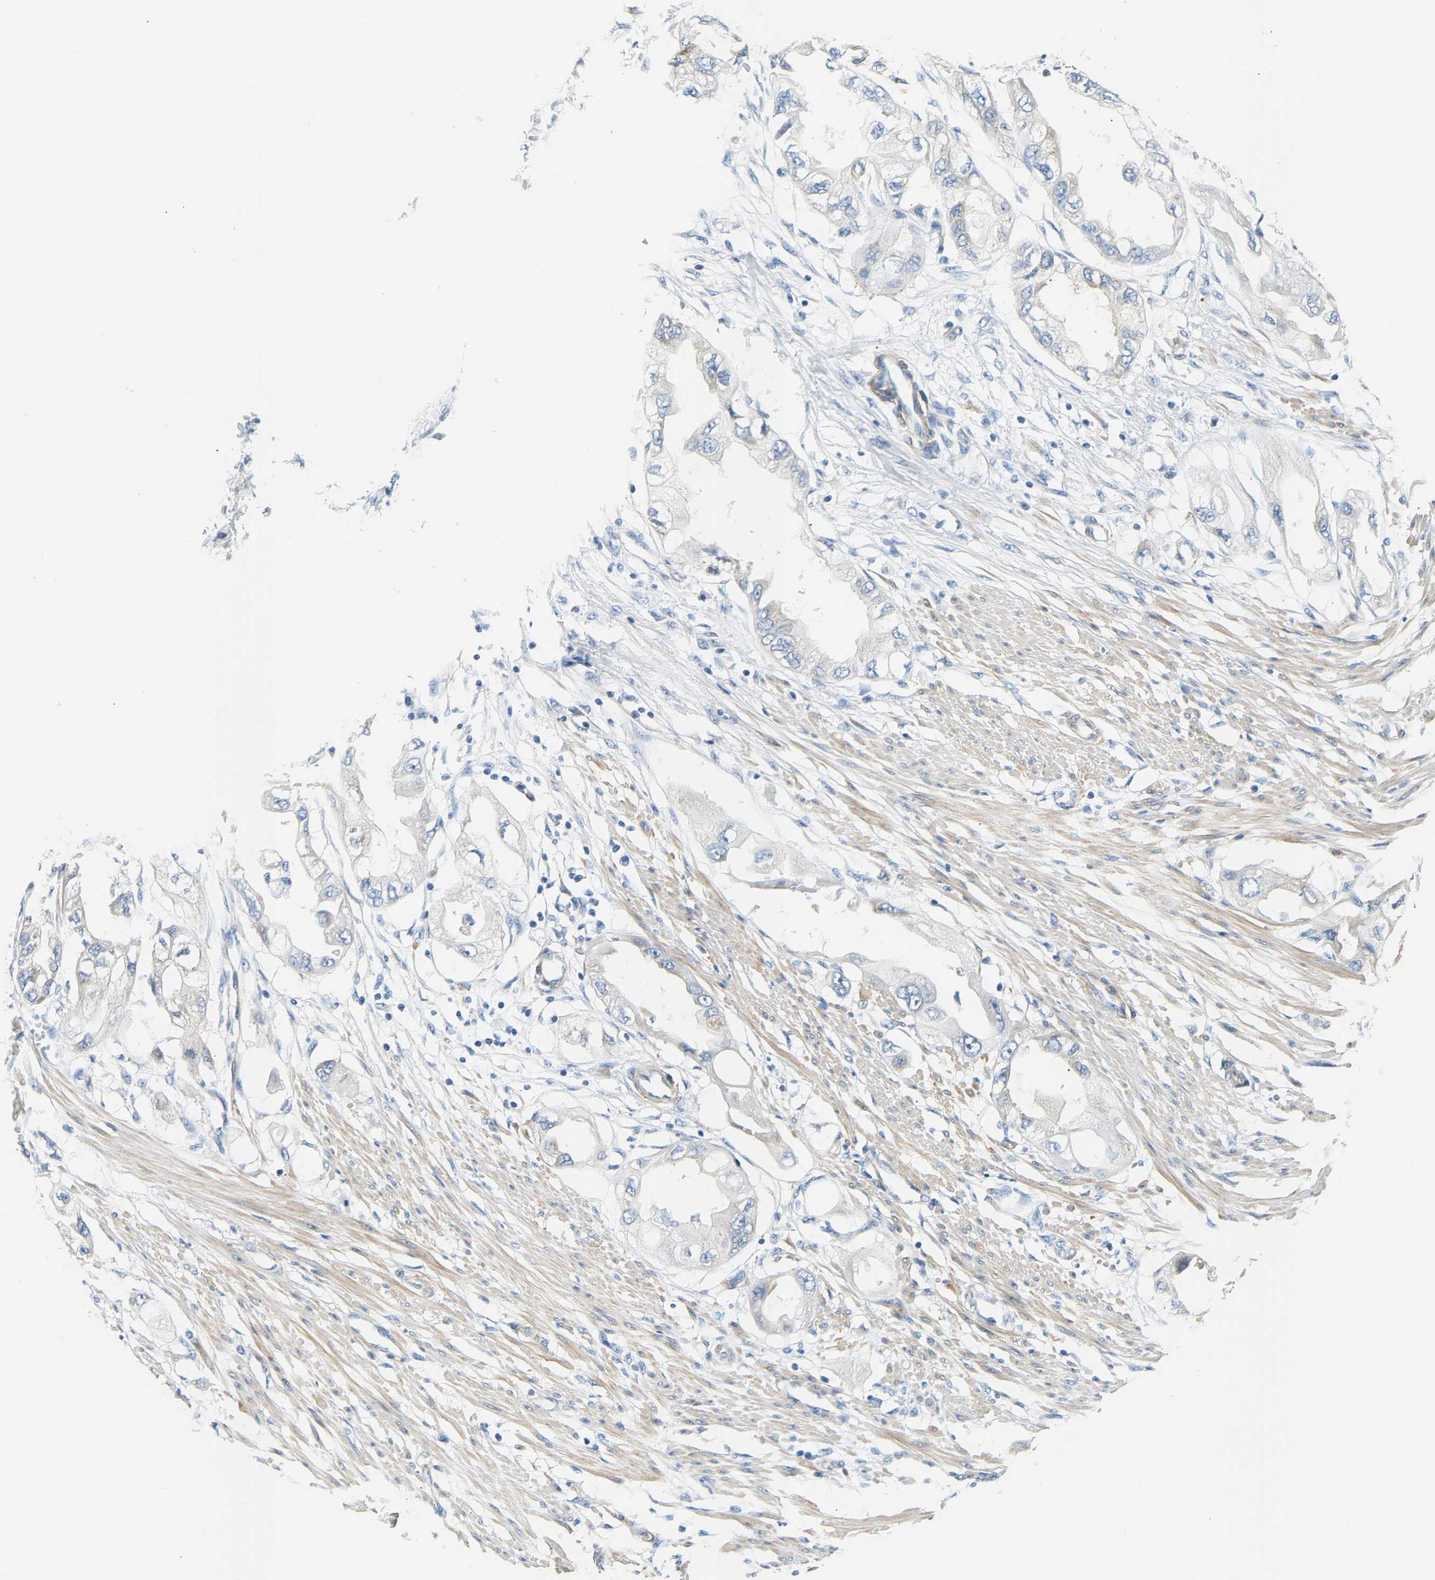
{"staining": {"intensity": "negative", "quantity": "none", "location": "none"}, "tissue": "endometrial cancer", "cell_type": "Tumor cells", "image_type": "cancer", "snomed": [{"axis": "morphology", "description": "Adenocarcinoma, NOS"}, {"axis": "topography", "description": "Endometrium"}], "caption": "Immunohistochemistry of endometrial adenocarcinoma demonstrates no staining in tumor cells.", "gene": "PAWR", "patient": {"sex": "female", "age": 67}}